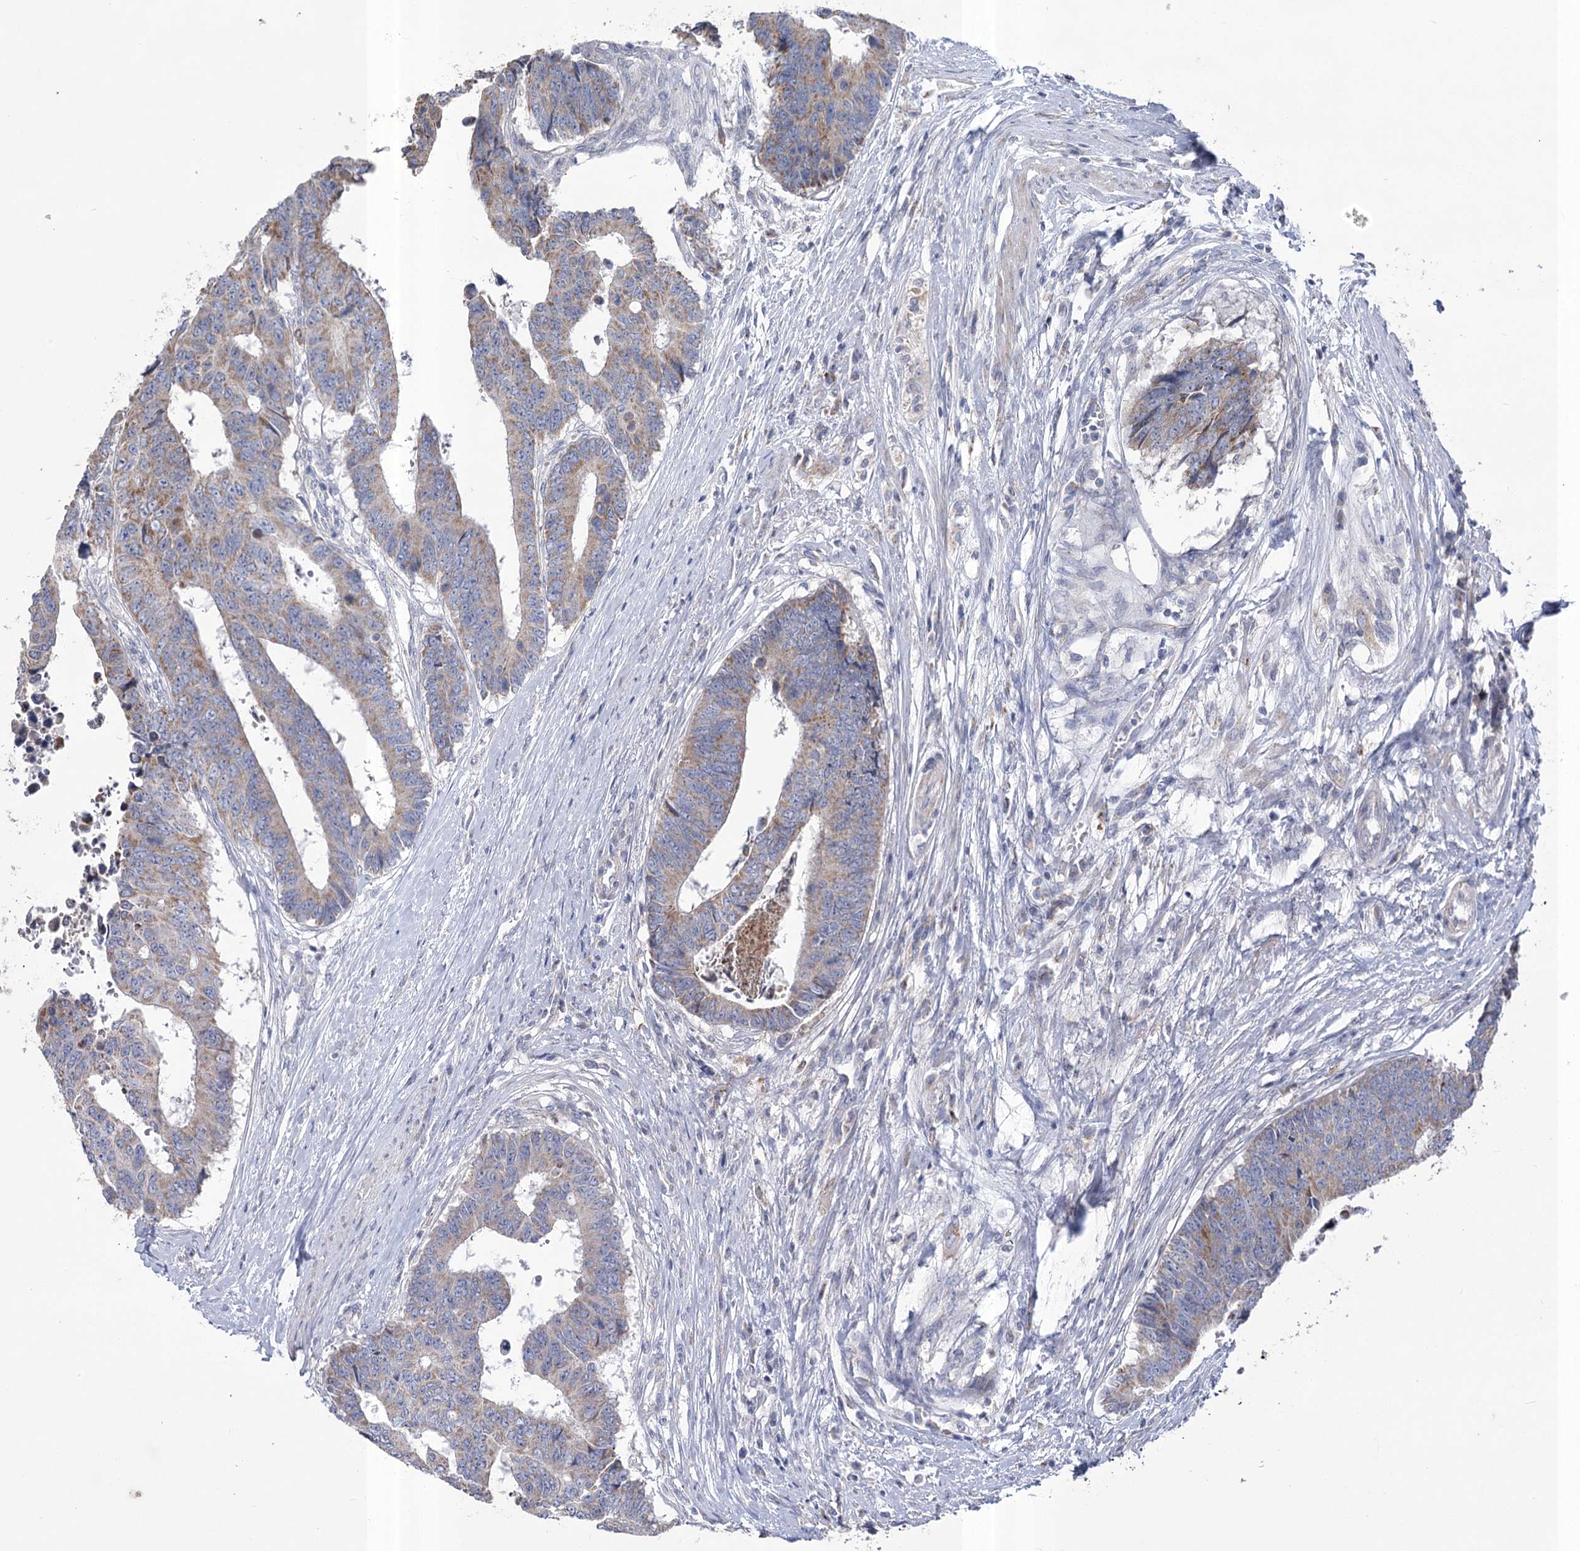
{"staining": {"intensity": "weak", "quantity": ">75%", "location": "cytoplasmic/membranous"}, "tissue": "colorectal cancer", "cell_type": "Tumor cells", "image_type": "cancer", "snomed": [{"axis": "morphology", "description": "Adenocarcinoma, NOS"}, {"axis": "topography", "description": "Rectum"}], "caption": "Colorectal cancer (adenocarcinoma) stained with immunohistochemistry (IHC) displays weak cytoplasmic/membranous positivity in approximately >75% of tumor cells. (IHC, brightfield microscopy, high magnification).", "gene": "PDHB", "patient": {"sex": "male", "age": 84}}